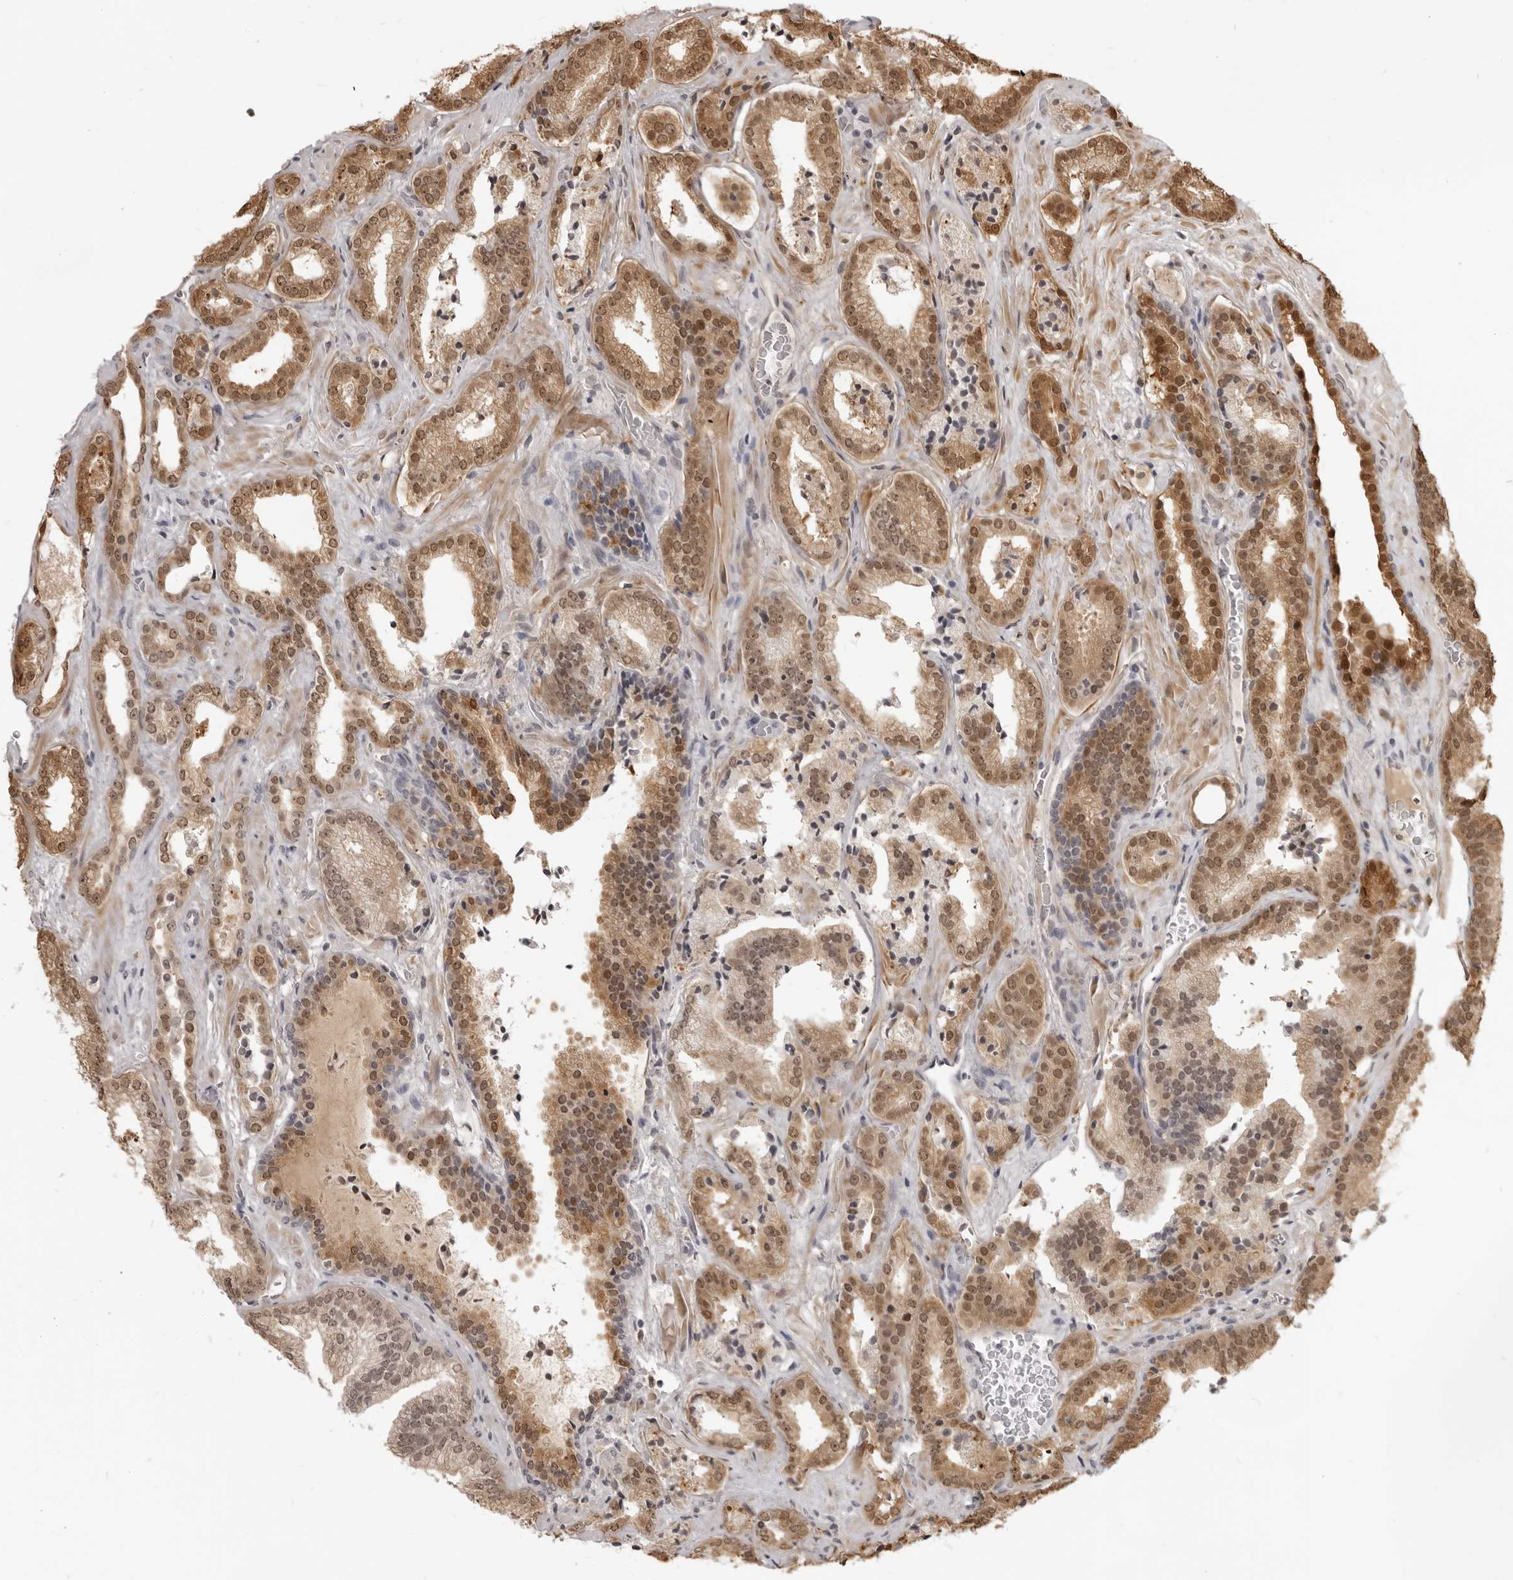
{"staining": {"intensity": "strong", "quantity": "25%-75%", "location": "cytoplasmic/membranous,nuclear"}, "tissue": "prostate cancer", "cell_type": "Tumor cells", "image_type": "cancer", "snomed": [{"axis": "morphology", "description": "Adenocarcinoma, Low grade"}, {"axis": "topography", "description": "Prostate"}], "caption": "Protein expression analysis of low-grade adenocarcinoma (prostate) demonstrates strong cytoplasmic/membranous and nuclear expression in approximately 25%-75% of tumor cells.", "gene": "SRGAP2", "patient": {"sex": "male", "age": 62}}